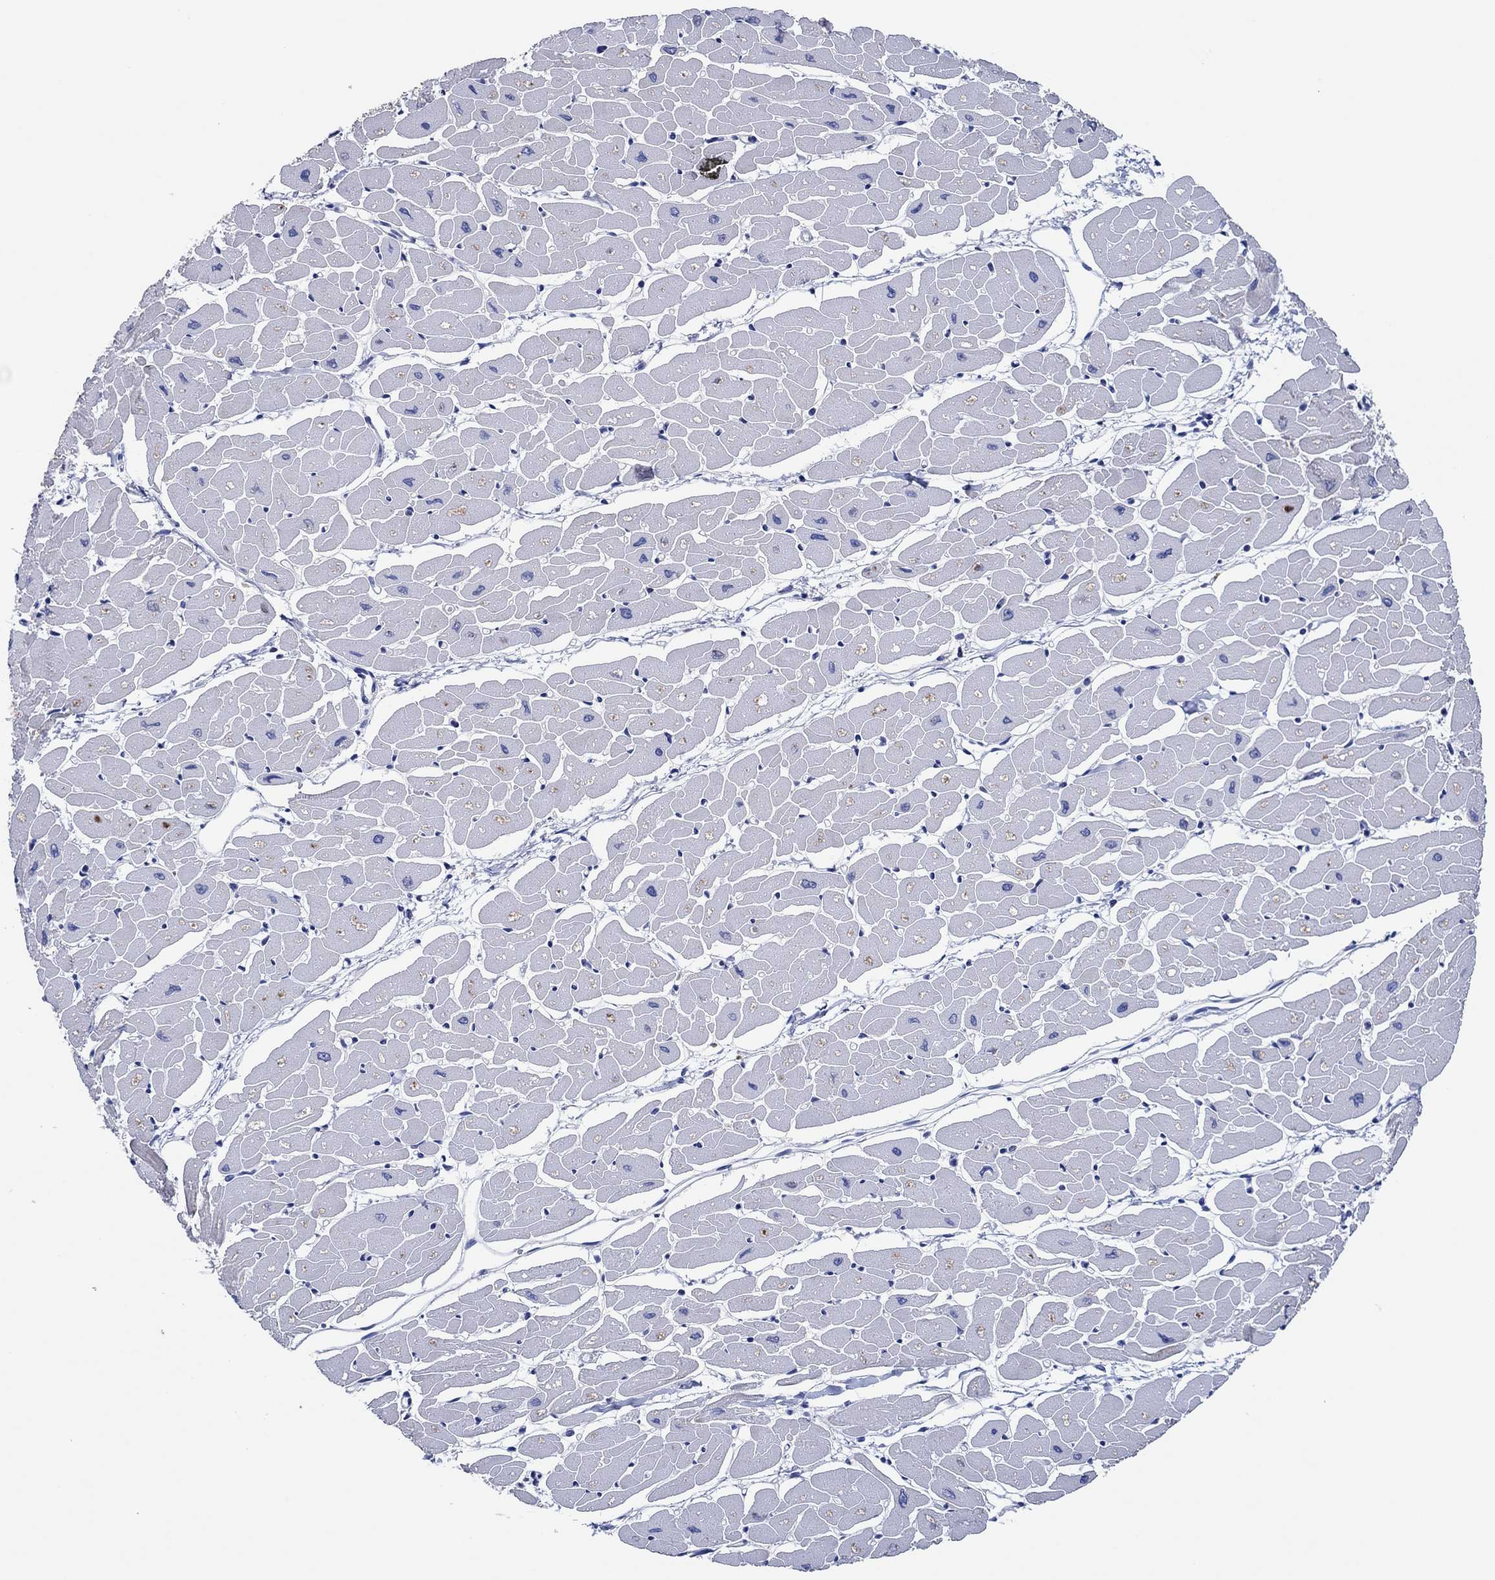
{"staining": {"intensity": "negative", "quantity": "none", "location": "none"}, "tissue": "heart muscle", "cell_type": "Cardiomyocytes", "image_type": "normal", "snomed": [{"axis": "morphology", "description": "Normal tissue, NOS"}, {"axis": "topography", "description": "Heart"}], "caption": "DAB immunohistochemical staining of normal human heart muscle demonstrates no significant staining in cardiomyocytes.", "gene": "PRRT3", "patient": {"sex": "male", "age": 57}}